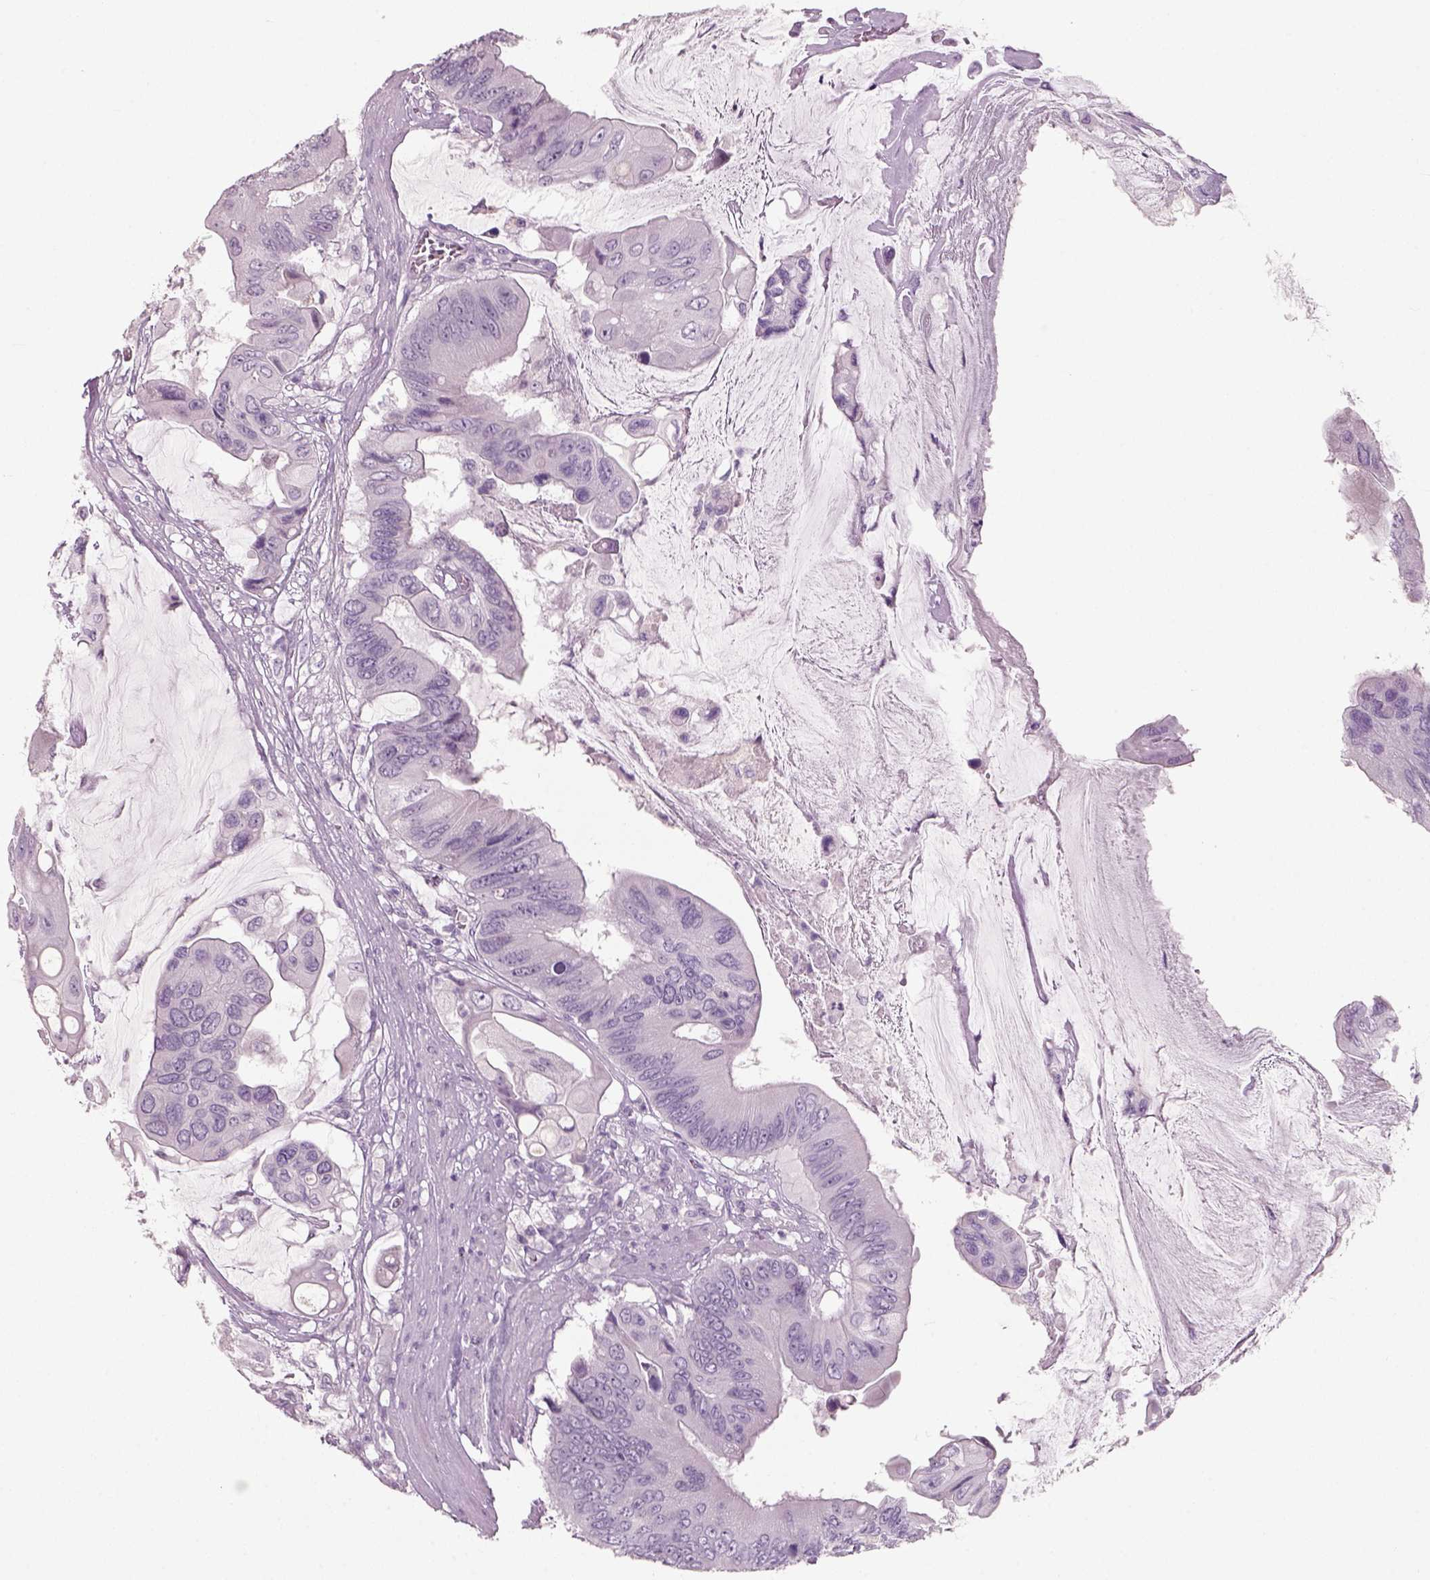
{"staining": {"intensity": "negative", "quantity": "none", "location": "none"}, "tissue": "colorectal cancer", "cell_type": "Tumor cells", "image_type": "cancer", "snomed": [{"axis": "morphology", "description": "Adenocarcinoma, NOS"}, {"axis": "topography", "description": "Rectum"}], "caption": "Immunohistochemistry of human colorectal adenocarcinoma exhibits no expression in tumor cells.", "gene": "SLC6A2", "patient": {"sex": "male", "age": 63}}